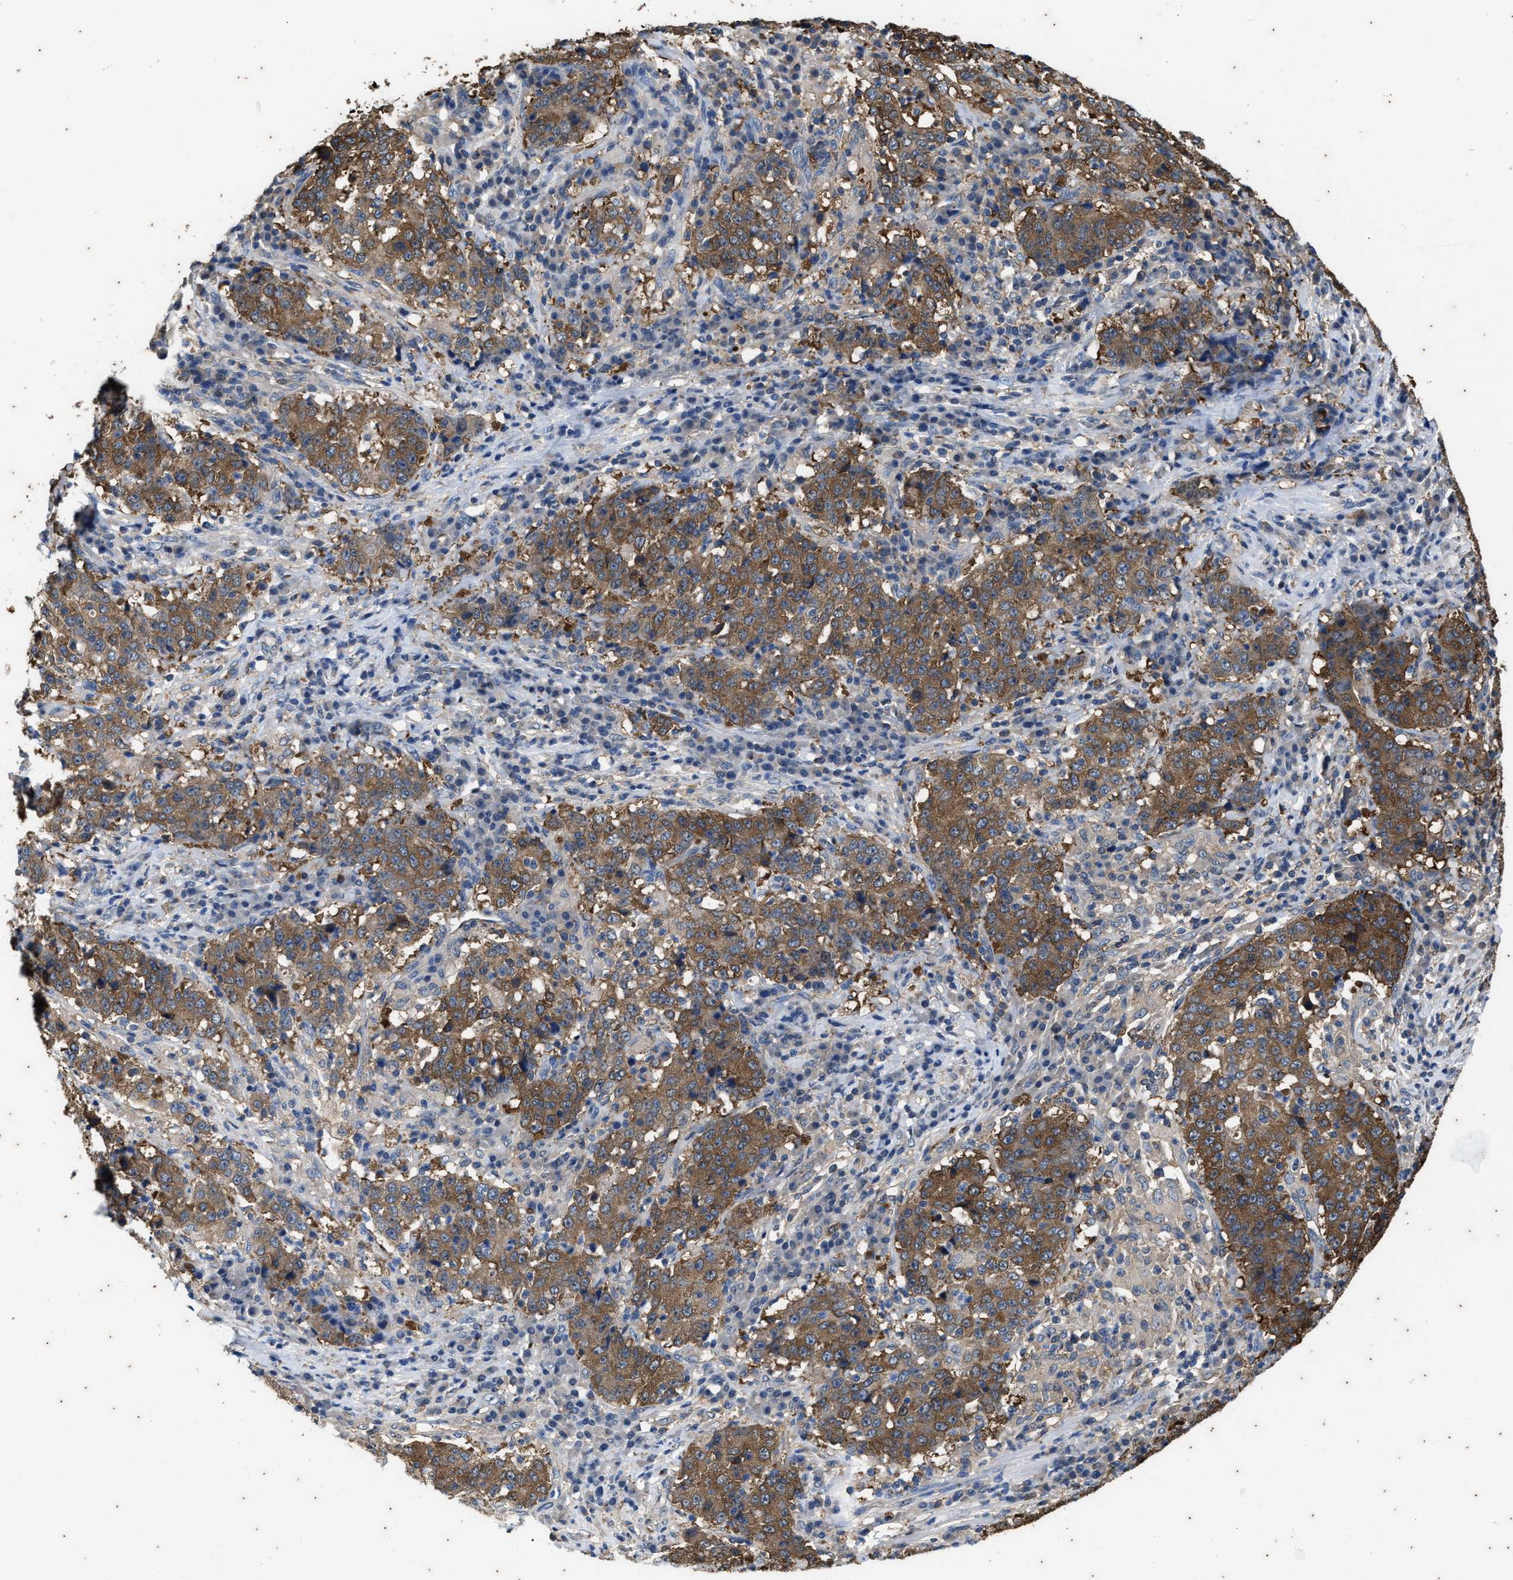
{"staining": {"intensity": "moderate", "quantity": ">75%", "location": "cytoplasmic/membranous"}, "tissue": "stomach cancer", "cell_type": "Tumor cells", "image_type": "cancer", "snomed": [{"axis": "morphology", "description": "Adenocarcinoma, NOS"}, {"axis": "topography", "description": "Stomach"}], "caption": "Immunohistochemical staining of stomach cancer (adenocarcinoma) demonstrates medium levels of moderate cytoplasmic/membranous staining in about >75% of tumor cells.", "gene": "COX19", "patient": {"sex": "male", "age": 59}}